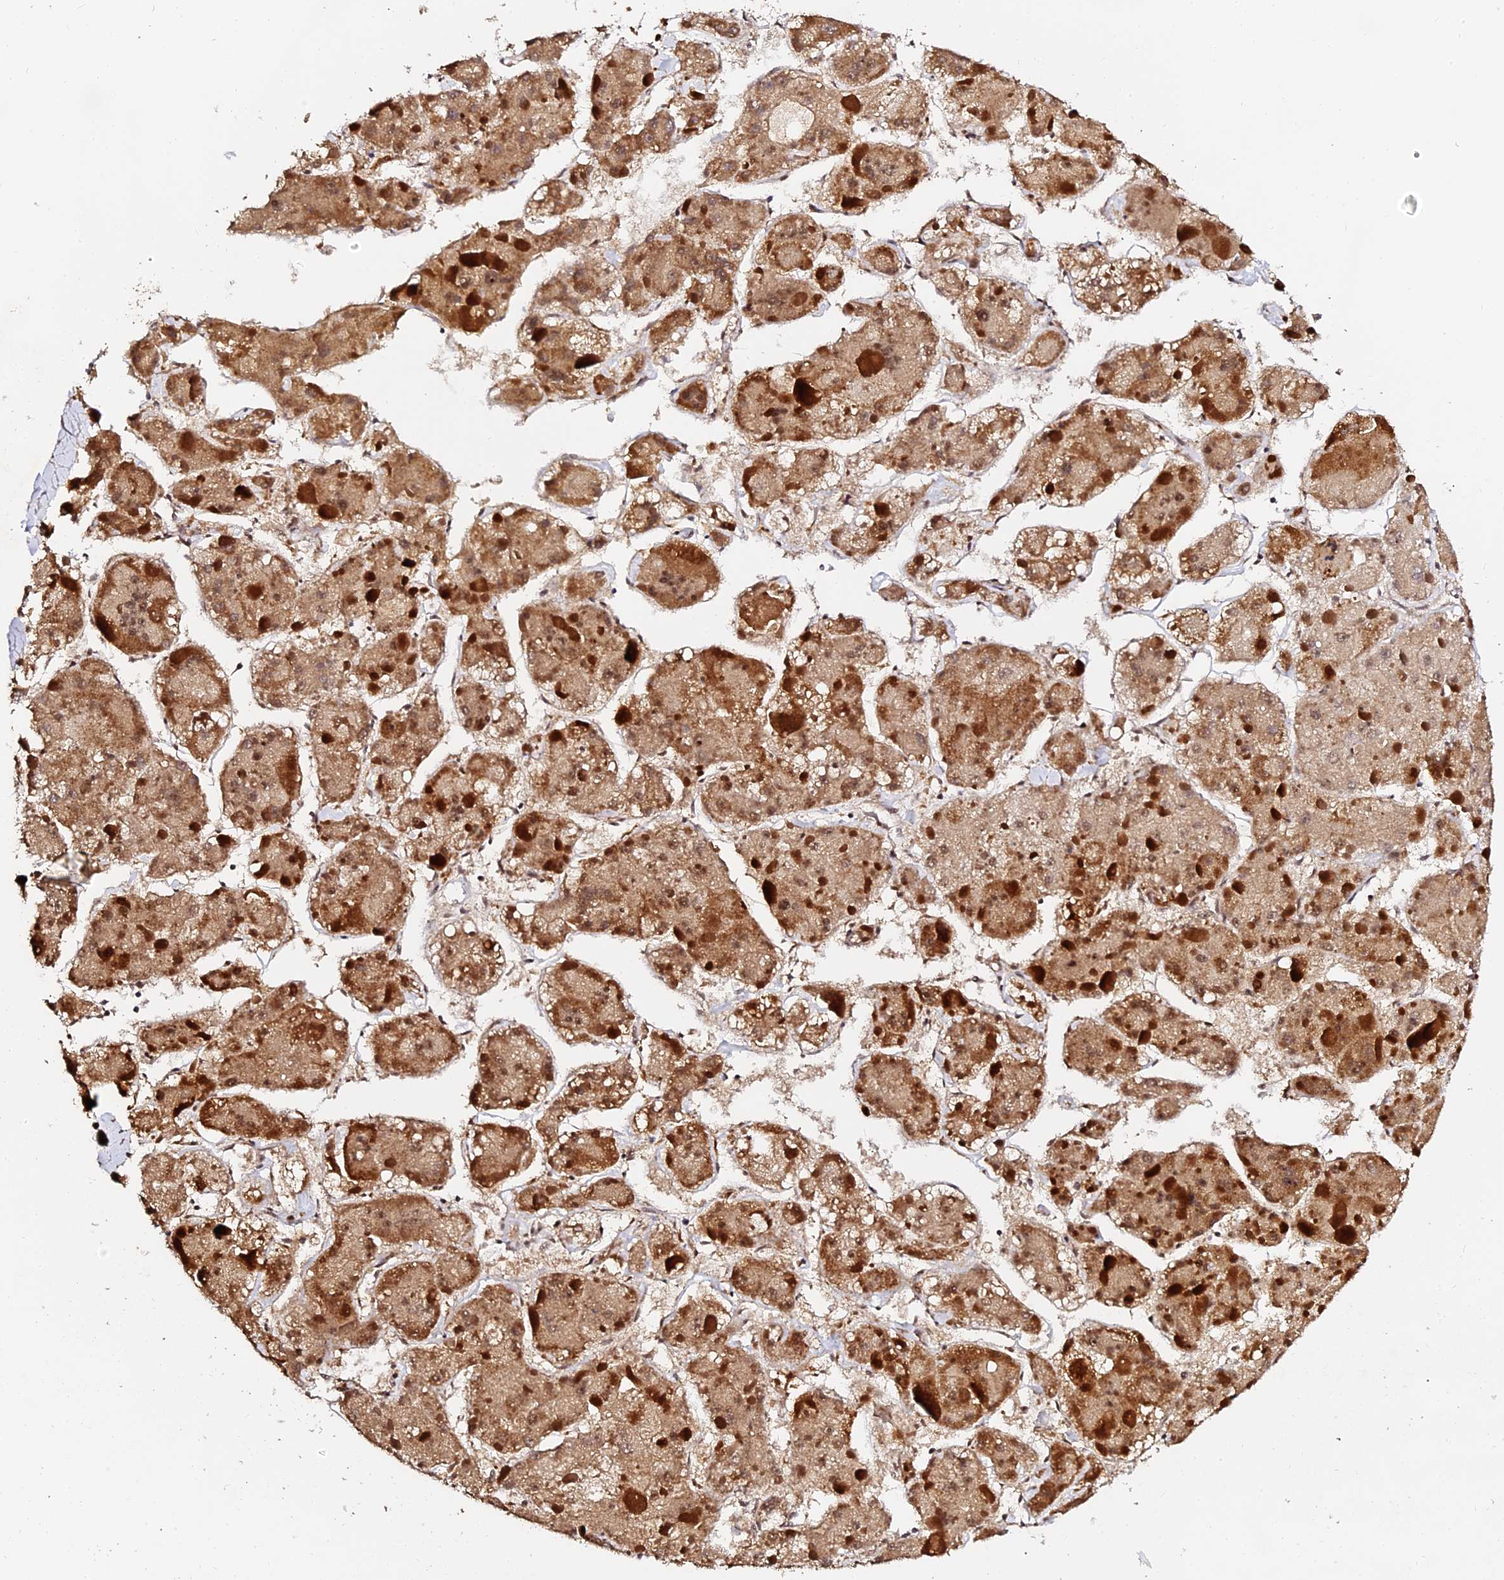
{"staining": {"intensity": "moderate", "quantity": ">75%", "location": "cytoplasmic/membranous,nuclear"}, "tissue": "liver cancer", "cell_type": "Tumor cells", "image_type": "cancer", "snomed": [{"axis": "morphology", "description": "Carcinoma, Hepatocellular, NOS"}, {"axis": "topography", "description": "Liver"}], "caption": "An image of hepatocellular carcinoma (liver) stained for a protein shows moderate cytoplasmic/membranous and nuclear brown staining in tumor cells. (Brightfield microscopy of DAB IHC at high magnification).", "gene": "MCRS1", "patient": {"sex": "female", "age": 73}}